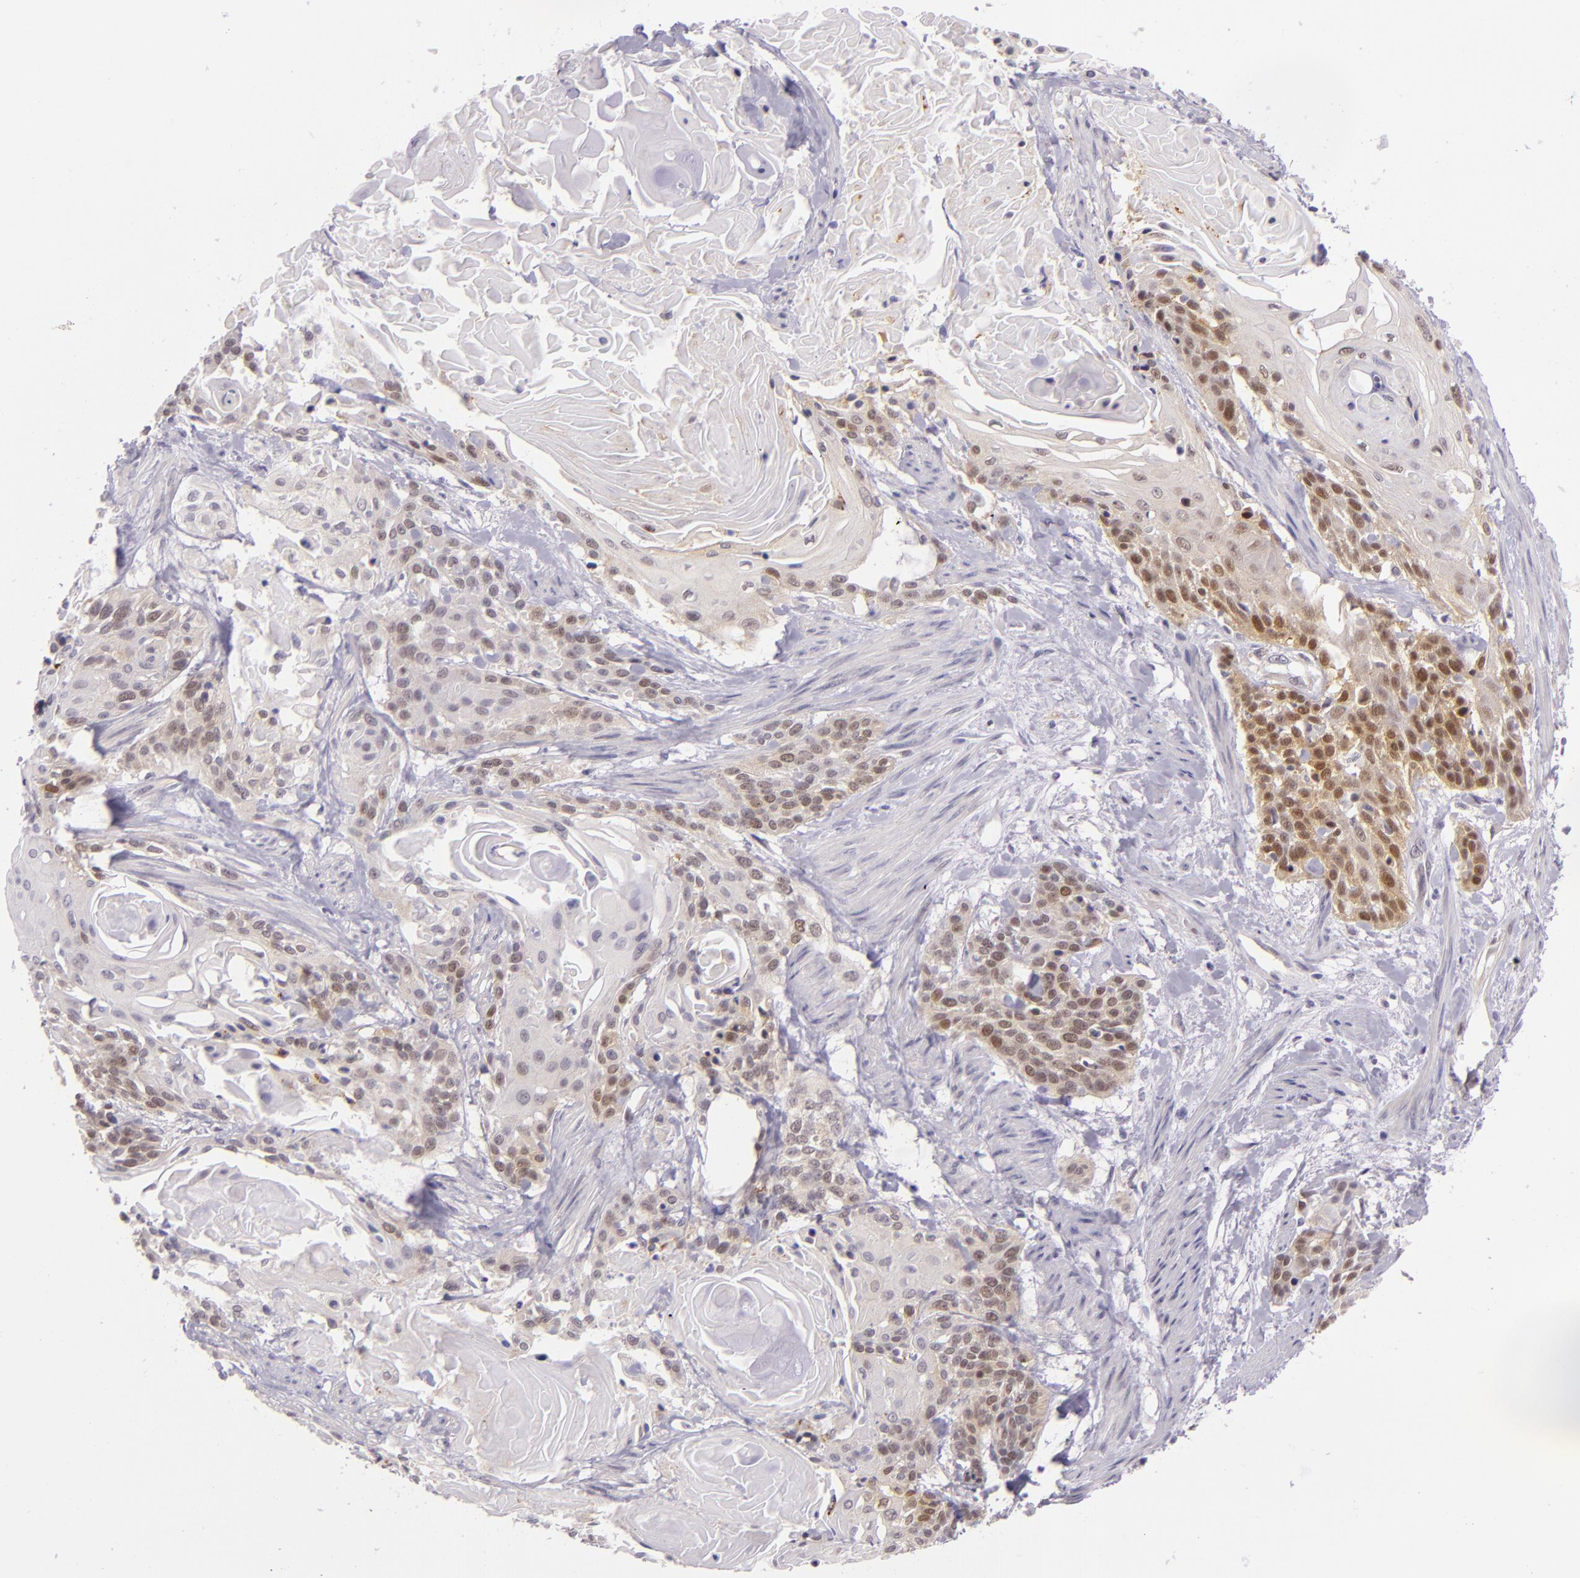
{"staining": {"intensity": "weak", "quantity": "<25%", "location": "cytoplasmic/membranous,nuclear"}, "tissue": "cervical cancer", "cell_type": "Tumor cells", "image_type": "cancer", "snomed": [{"axis": "morphology", "description": "Squamous cell carcinoma, NOS"}, {"axis": "topography", "description": "Cervix"}], "caption": "The micrograph demonstrates no significant expression in tumor cells of cervical cancer (squamous cell carcinoma).", "gene": "CSE1L", "patient": {"sex": "female", "age": 57}}